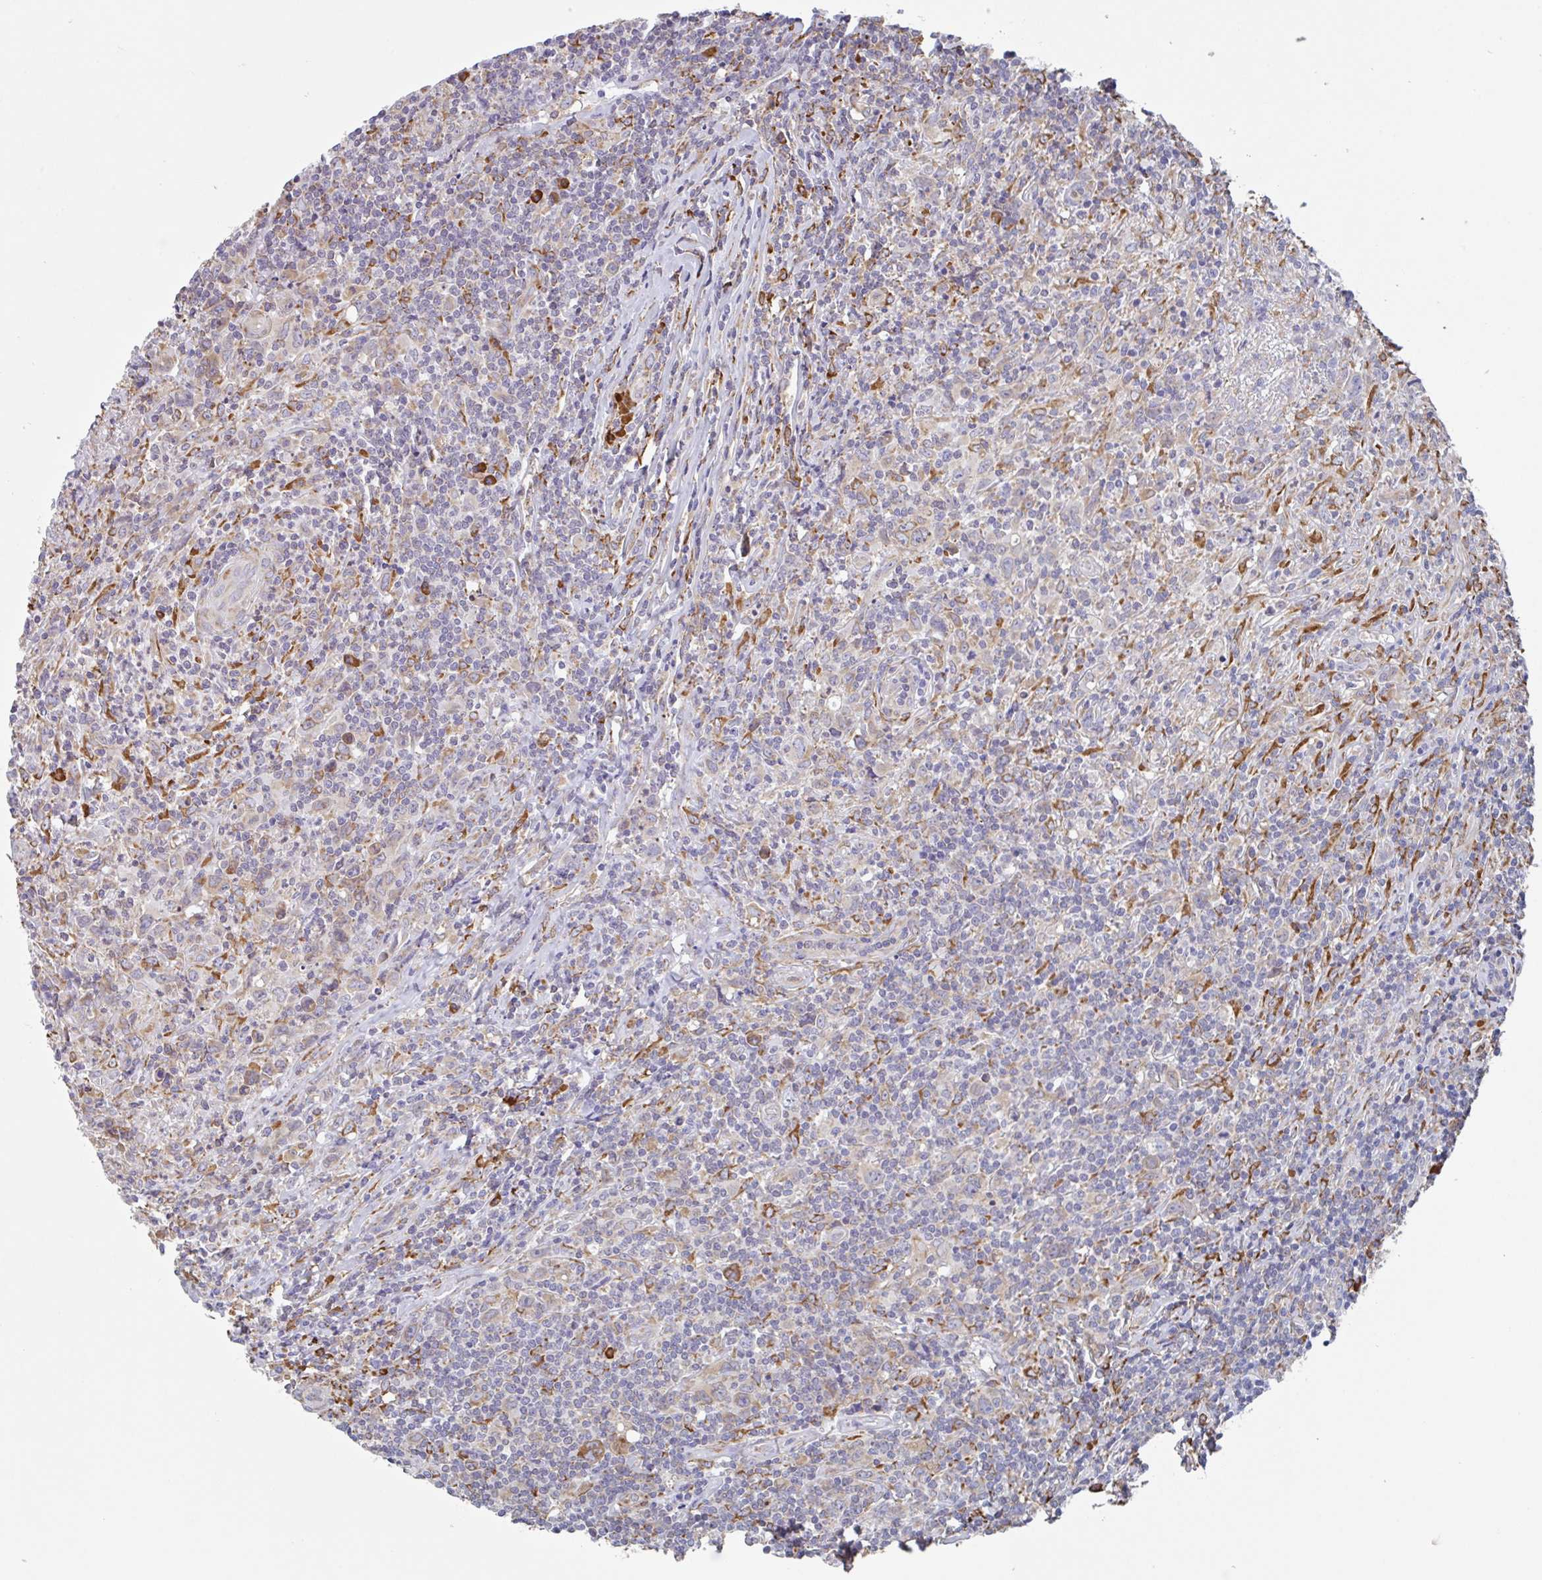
{"staining": {"intensity": "weak", "quantity": "25%-75%", "location": "cytoplasmic/membranous"}, "tissue": "lymphoma", "cell_type": "Tumor cells", "image_type": "cancer", "snomed": [{"axis": "morphology", "description": "Hodgkin's disease, NOS"}, {"axis": "topography", "description": "Lymph node"}], "caption": "An image of lymphoma stained for a protein displays weak cytoplasmic/membranous brown staining in tumor cells.", "gene": "DOK4", "patient": {"sex": "female", "age": 18}}